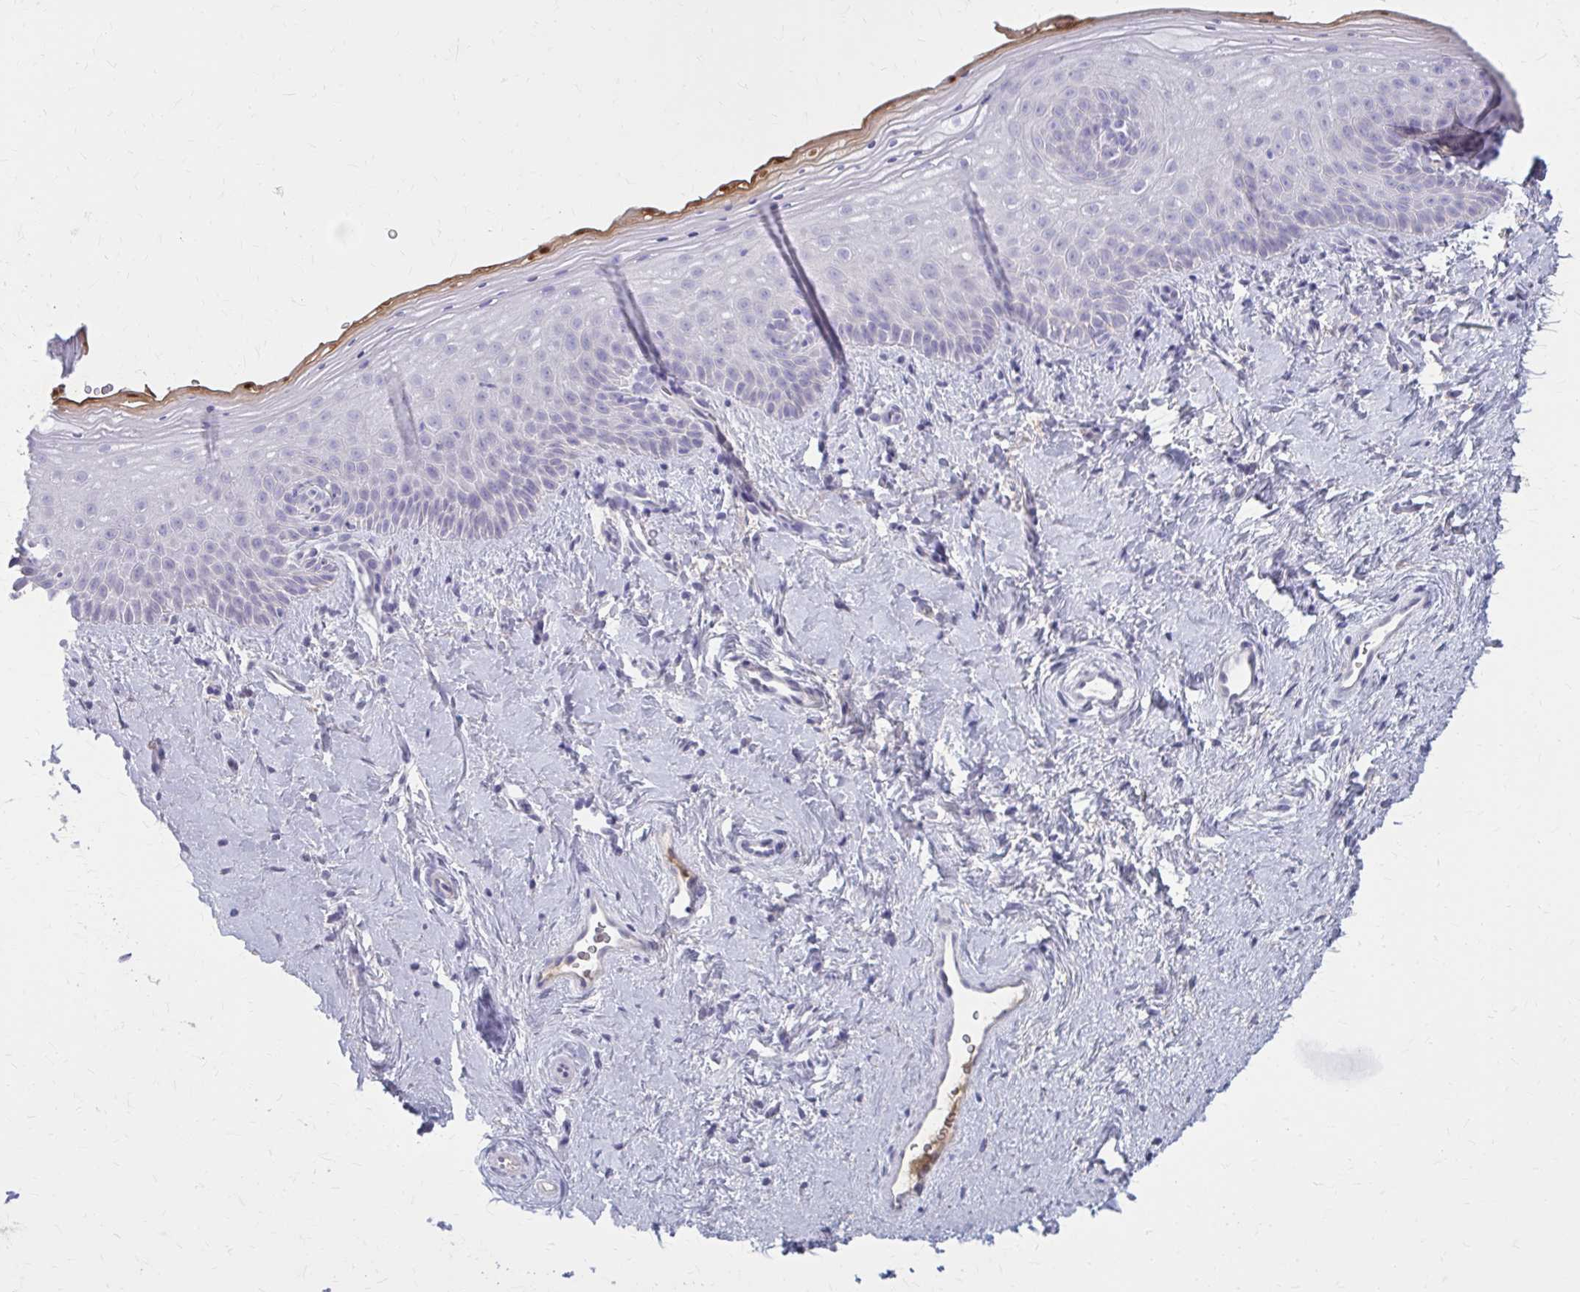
{"staining": {"intensity": "negative", "quantity": "none", "location": "none"}, "tissue": "vagina", "cell_type": "Squamous epithelial cells", "image_type": "normal", "snomed": [{"axis": "morphology", "description": "Normal tissue, NOS"}, {"axis": "topography", "description": "Vagina"}], "caption": "A histopathology image of vagina stained for a protein reveals no brown staining in squamous epithelial cells. Nuclei are stained in blue.", "gene": "SERPIND1", "patient": {"sex": "female", "age": 51}}